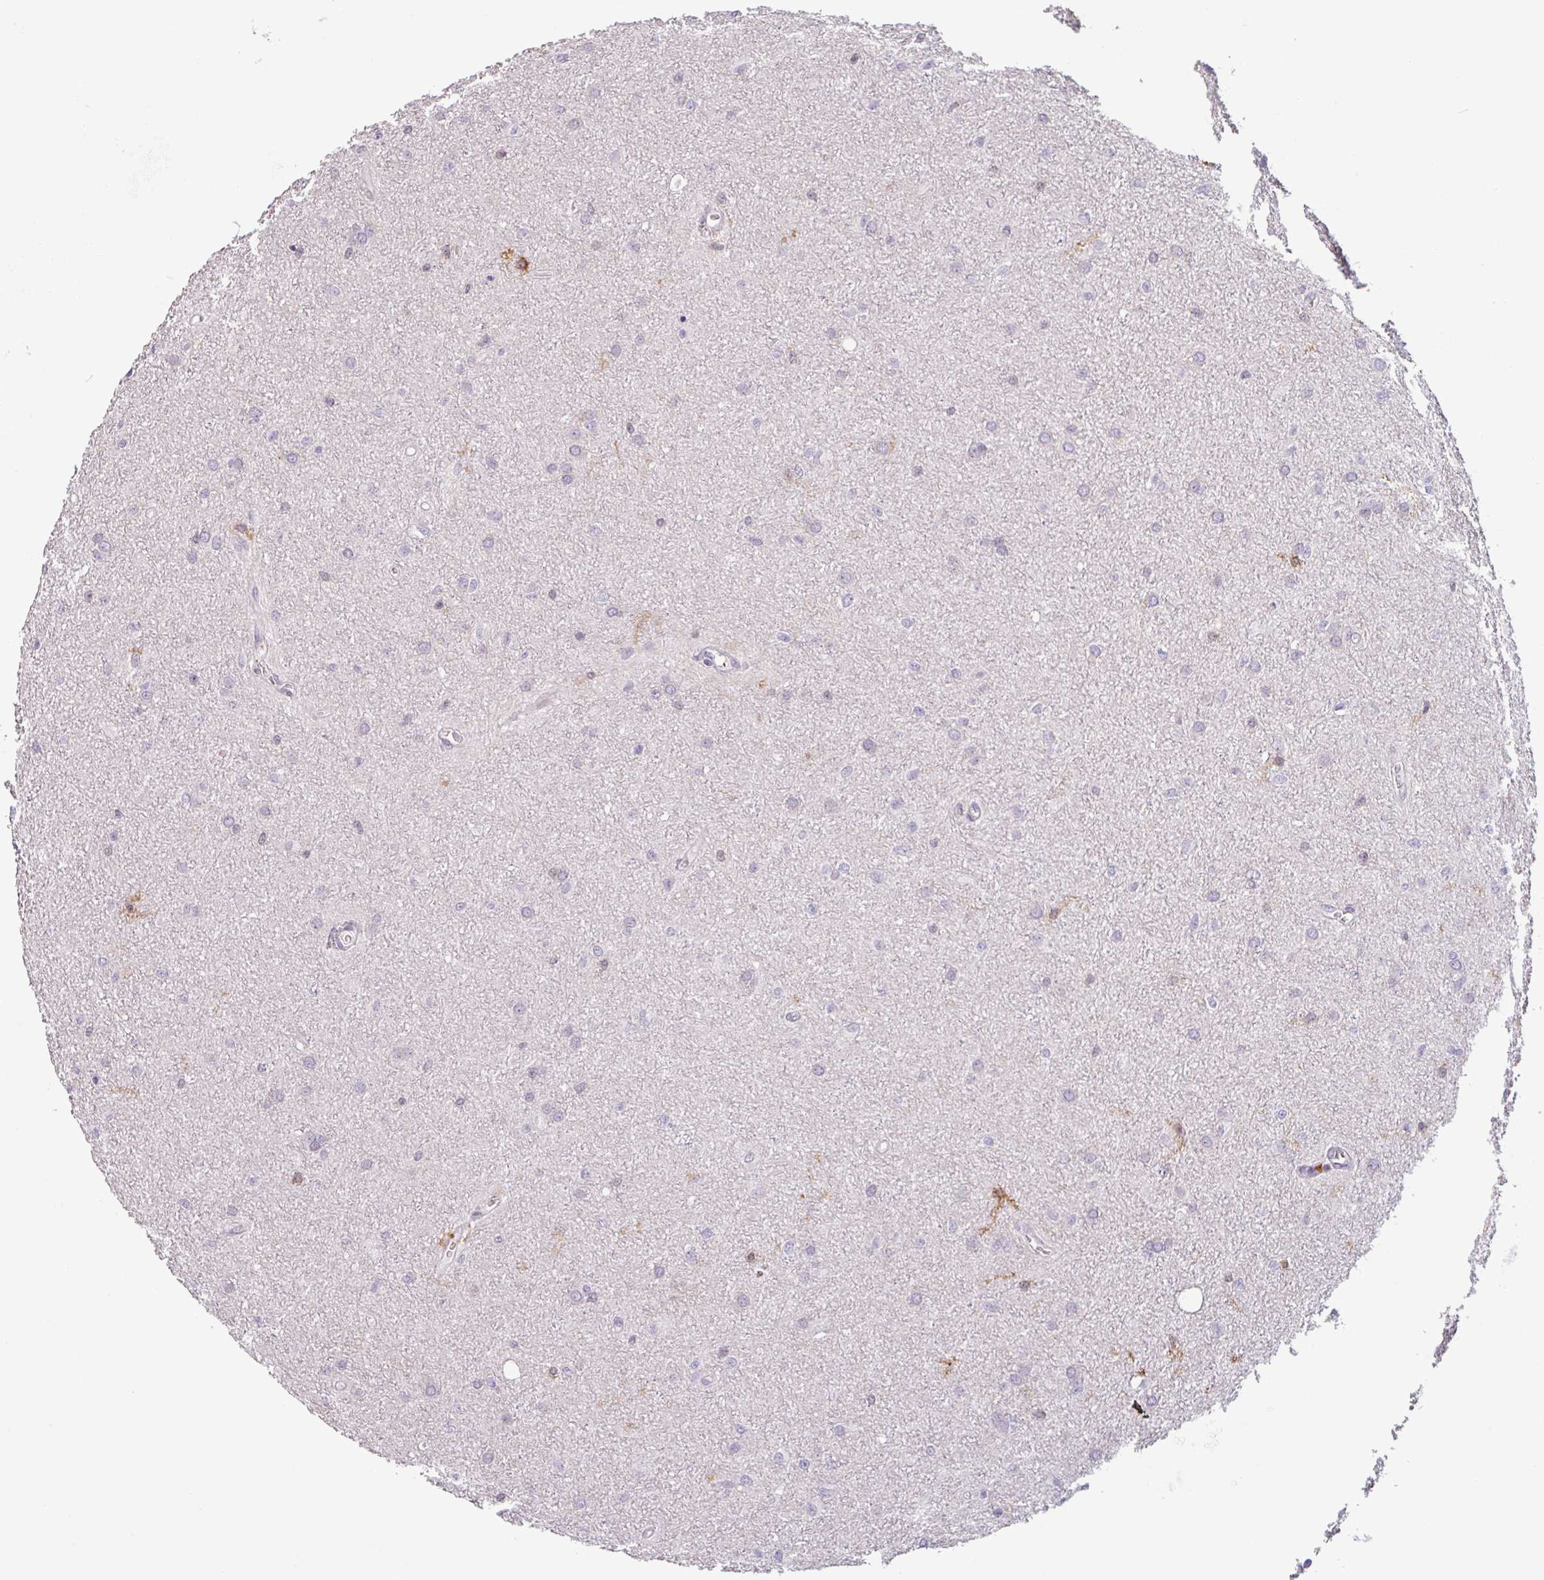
{"staining": {"intensity": "negative", "quantity": "none", "location": "none"}, "tissue": "glioma", "cell_type": "Tumor cells", "image_type": "cancer", "snomed": [{"axis": "morphology", "description": "Glioma, malignant, Low grade"}, {"axis": "topography", "description": "Cerebellum"}], "caption": "An immunohistochemistry photomicrograph of malignant glioma (low-grade) is shown. There is no staining in tumor cells of malignant glioma (low-grade).", "gene": "TMEM119", "patient": {"sex": "female", "age": 5}}